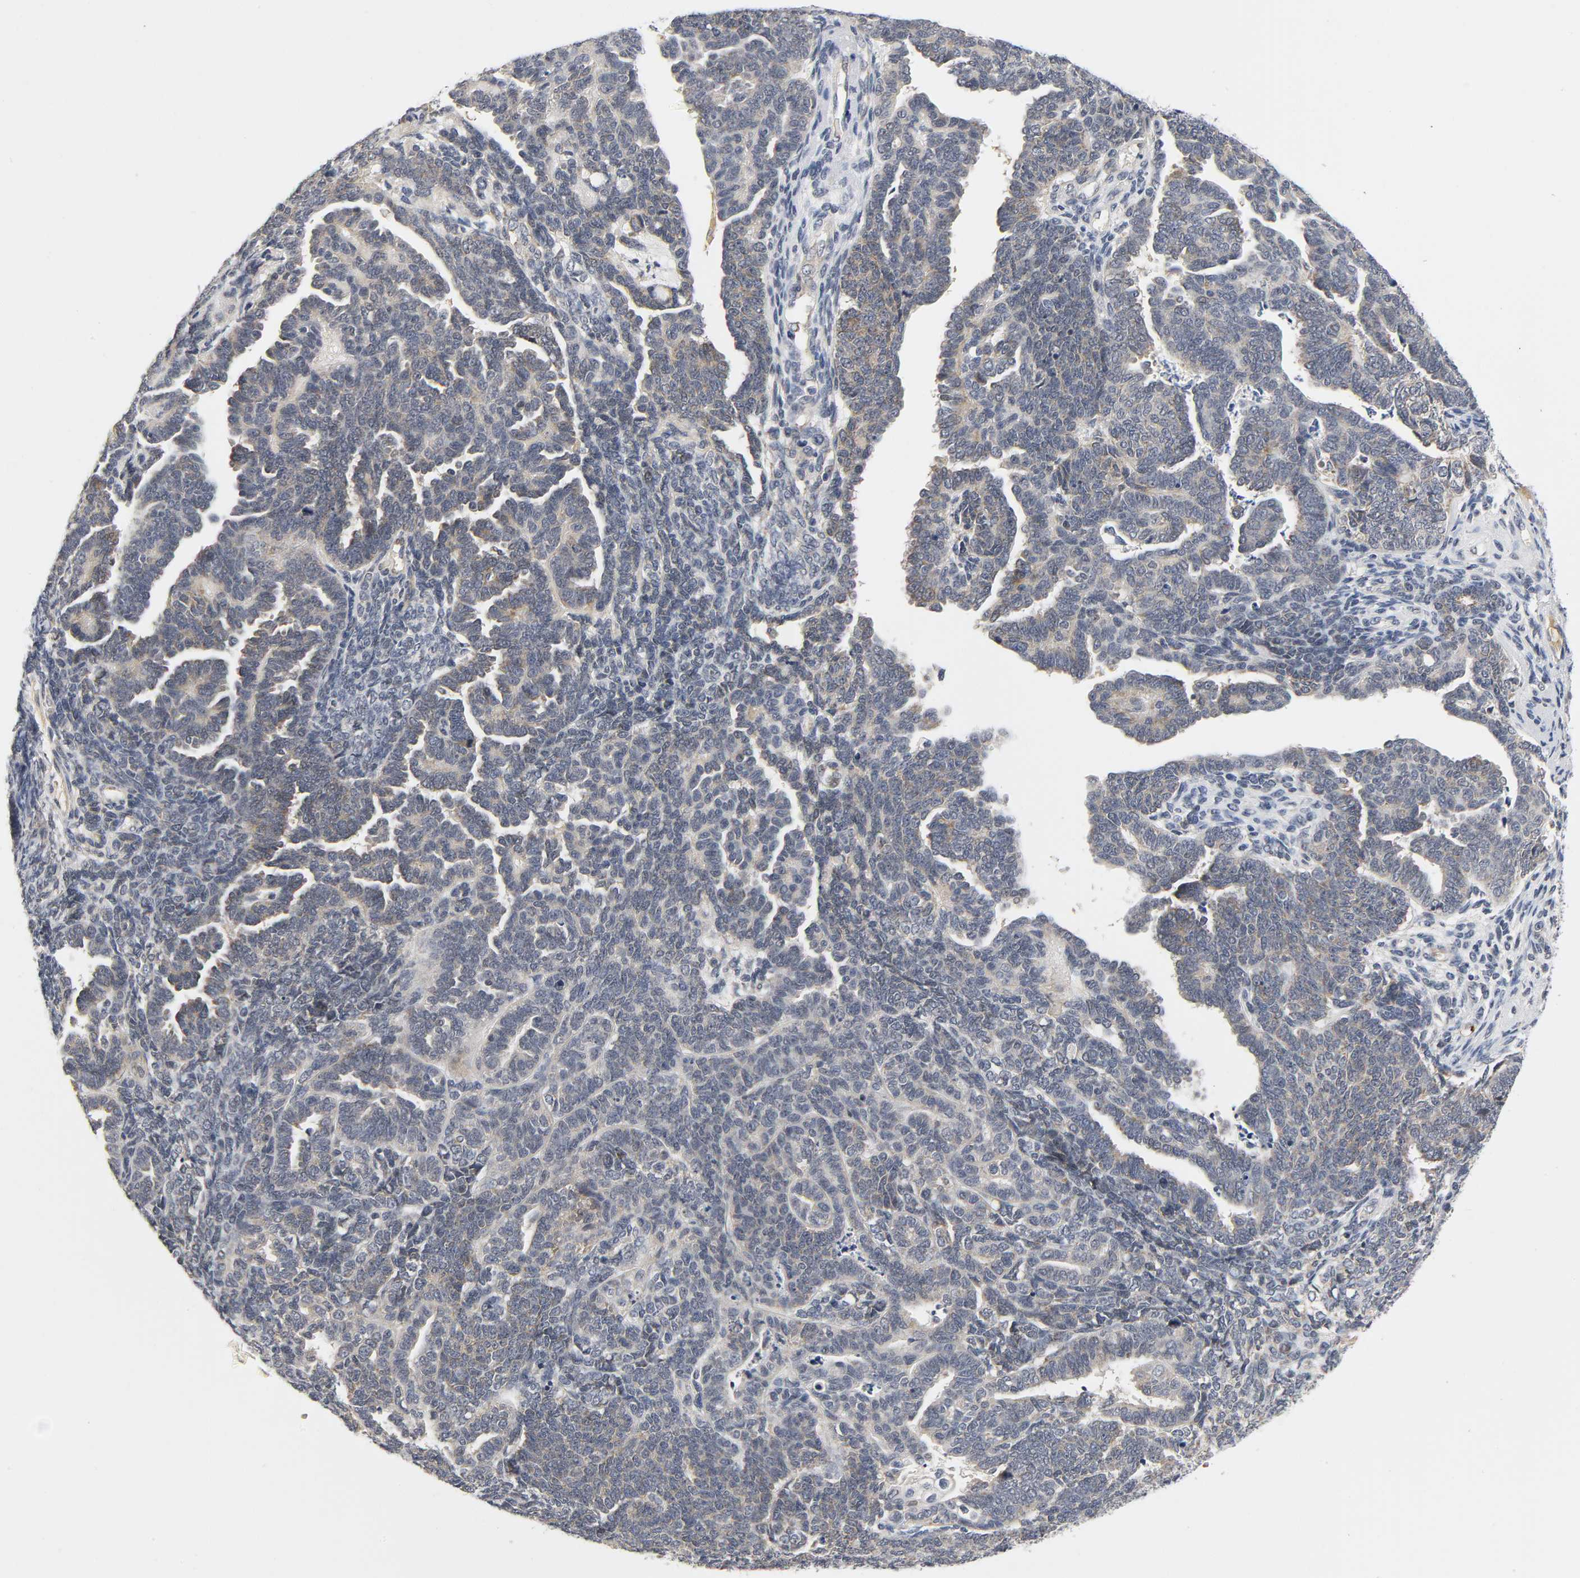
{"staining": {"intensity": "weak", "quantity": "<25%", "location": "cytoplasmic/membranous"}, "tissue": "endometrial cancer", "cell_type": "Tumor cells", "image_type": "cancer", "snomed": [{"axis": "morphology", "description": "Neoplasm, malignant, NOS"}, {"axis": "topography", "description": "Endometrium"}], "caption": "IHC photomicrograph of human endometrial neoplasm (malignant) stained for a protein (brown), which reveals no positivity in tumor cells. (Stains: DAB (3,3'-diaminobenzidine) immunohistochemistry (IHC) with hematoxylin counter stain, Microscopy: brightfield microscopy at high magnification).", "gene": "NRP1", "patient": {"sex": "female", "age": 74}}